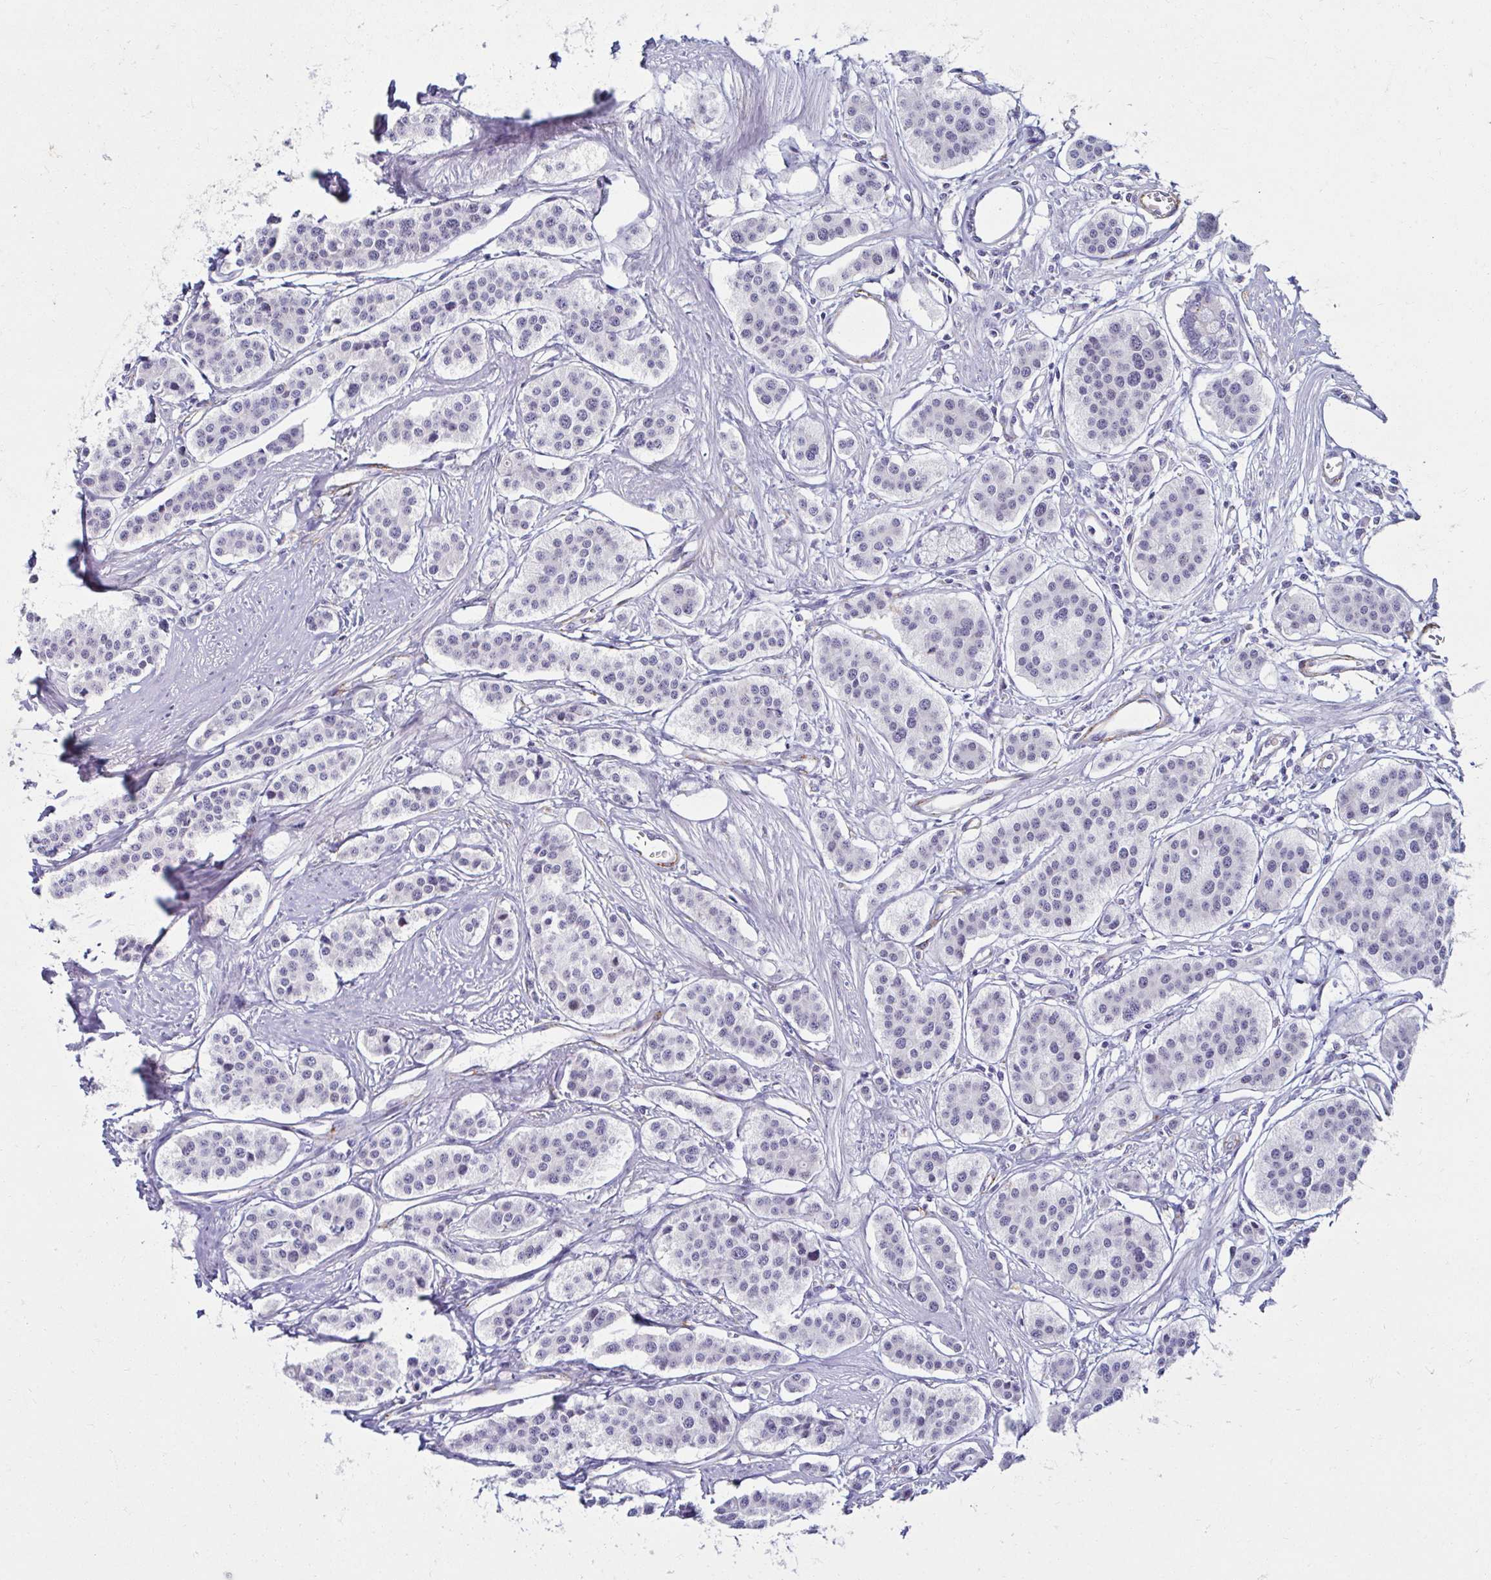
{"staining": {"intensity": "negative", "quantity": "none", "location": "none"}, "tissue": "carcinoid", "cell_type": "Tumor cells", "image_type": "cancer", "snomed": [{"axis": "morphology", "description": "Carcinoid, malignant, NOS"}, {"axis": "topography", "description": "Small intestine"}], "caption": "Immunohistochemistry (IHC) micrograph of neoplastic tissue: carcinoid (malignant) stained with DAB demonstrates no significant protein expression in tumor cells.", "gene": "ANKRD62", "patient": {"sex": "male", "age": 60}}